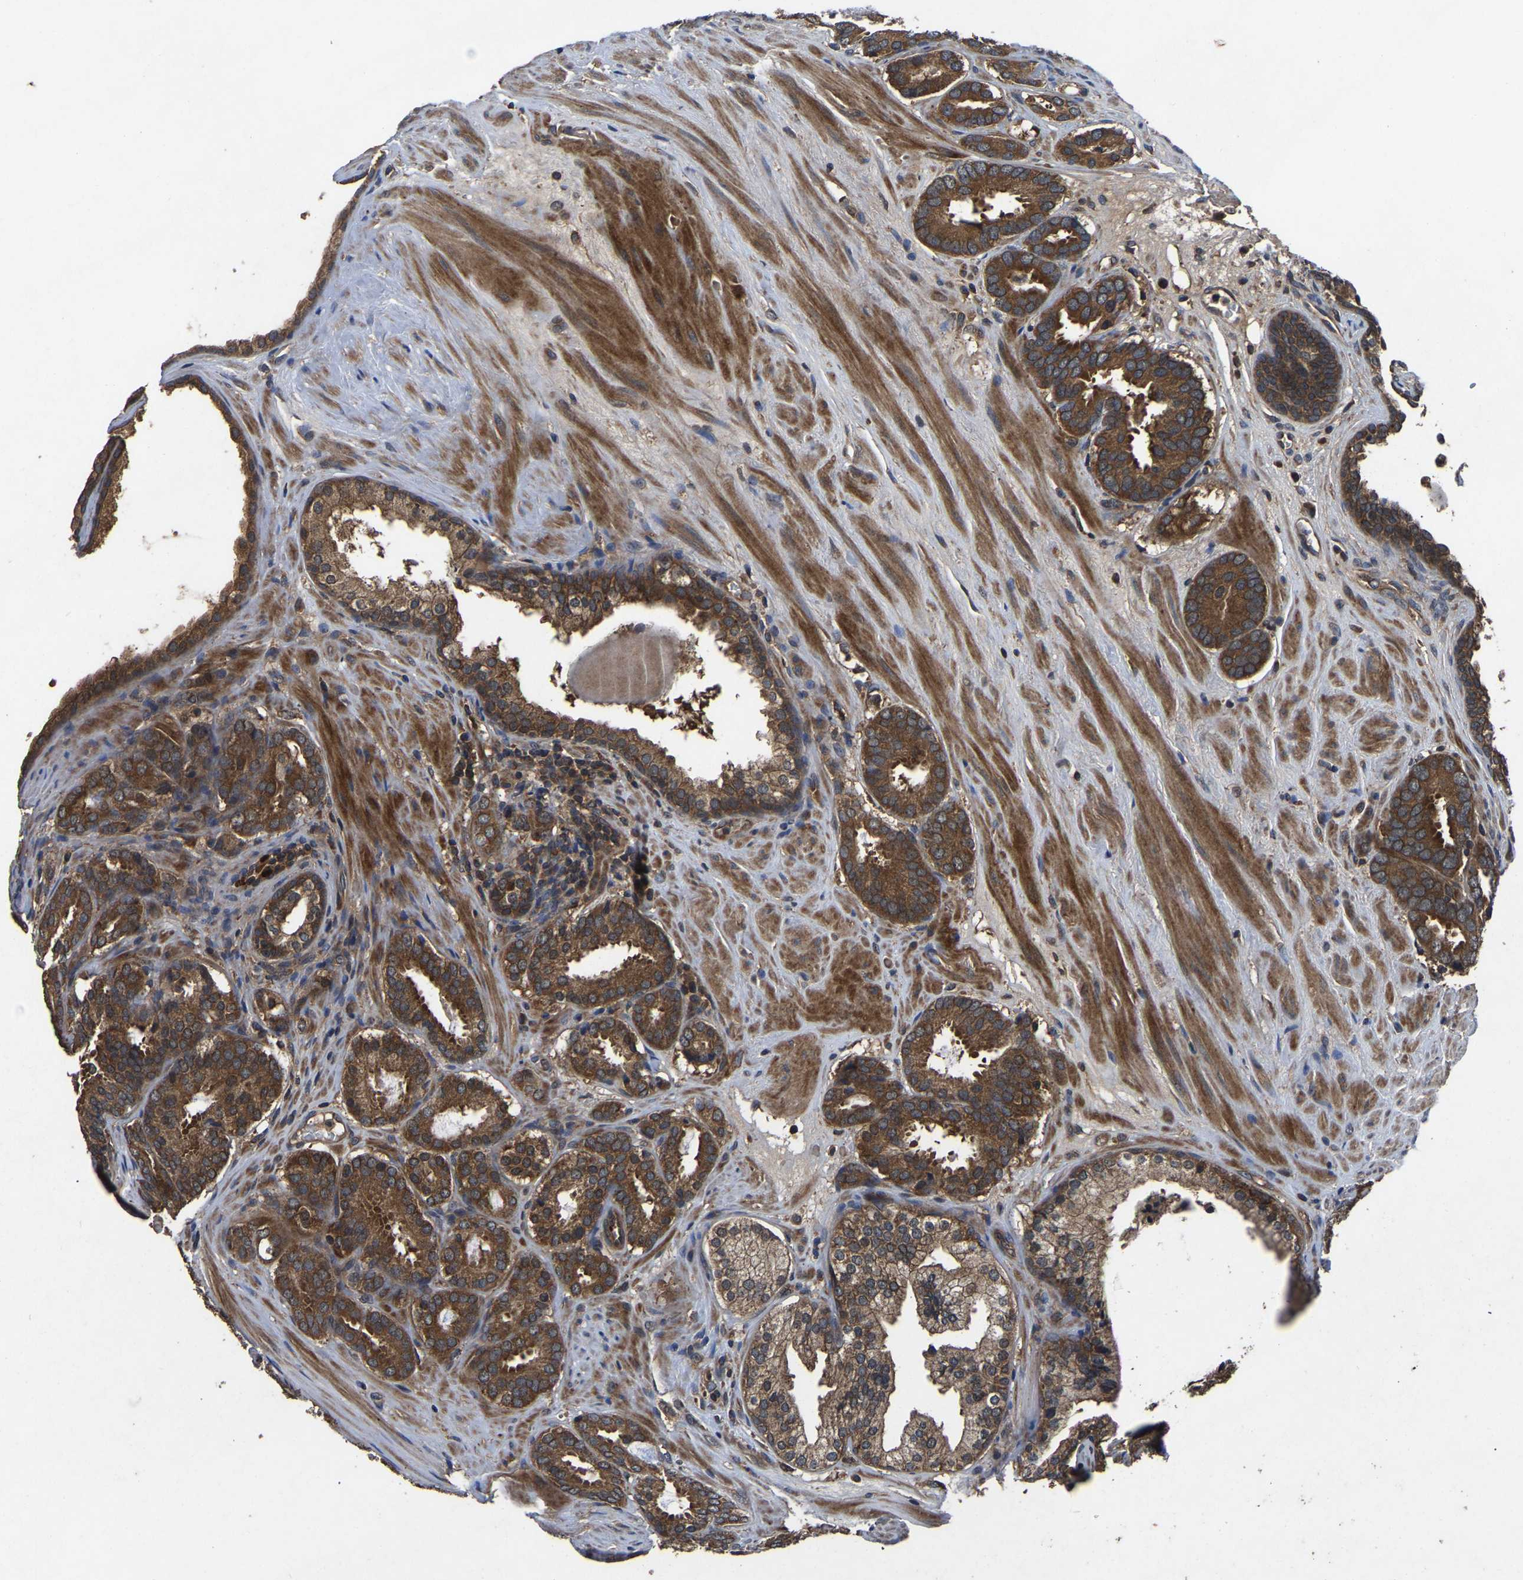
{"staining": {"intensity": "strong", "quantity": ">75%", "location": "cytoplasmic/membranous"}, "tissue": "prostate cancer", "cell_type": "Tumor cells", "image_type": "cancer", "snomed": [{"axis": "morphology", "description": "Adenocarcinoma, Low grade"}, {"axis": "topography", "description": "Prostate"}], "caption": "A brown stain highlights strong cytoplasmic/membranous positivity of a protein in human prostate adenocarcinoma (low-grade) tumor cells.", "gene": "CRYZL1", "patient": {"sex": "male", "age": 69}}